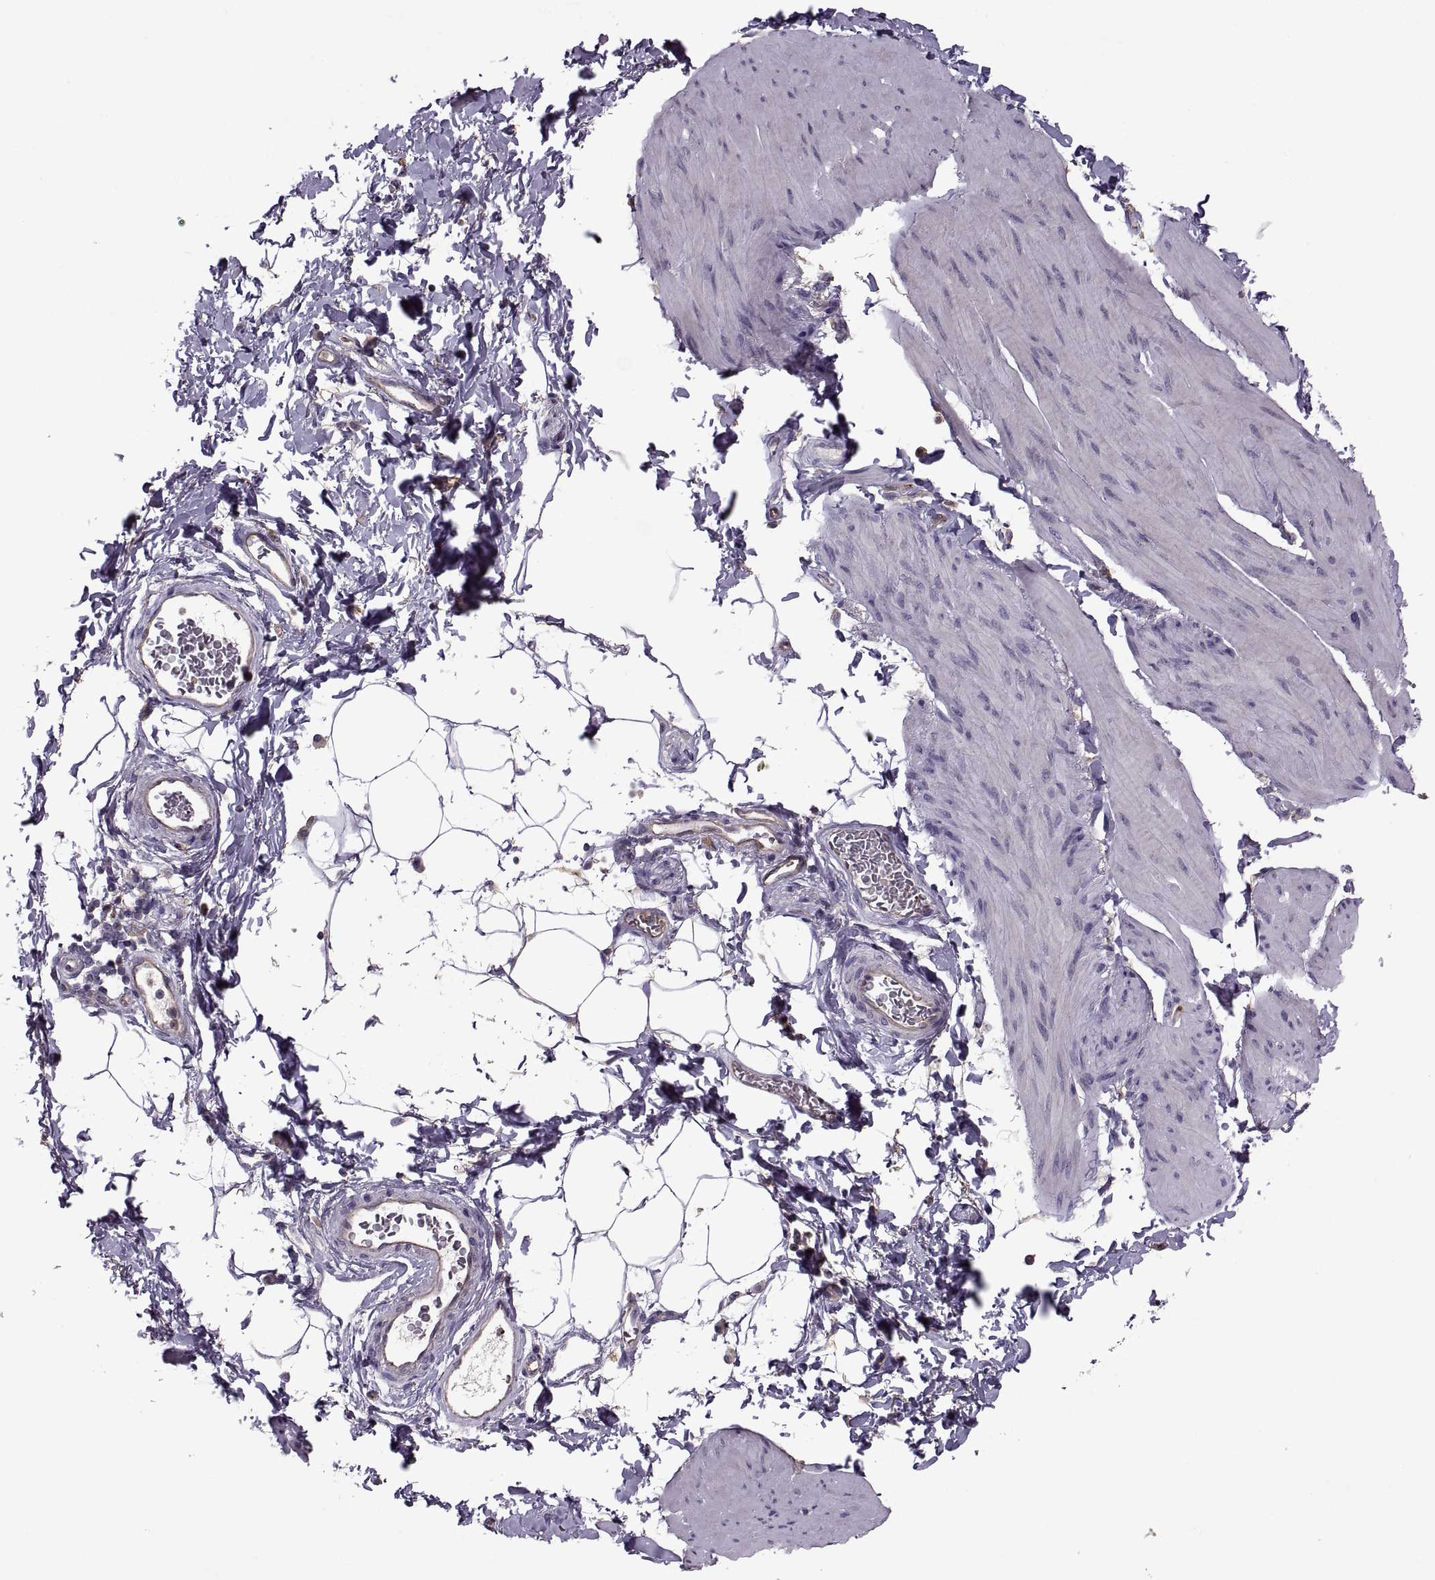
{"staining": {"intensity": "negative", "quantity": "none", "location": "none"}, "tissue": "smooth muscle", "cell_type": "Smooth muscle cells", "image_type": "normal", "snomed": [{"axis": "morphology", "description": "Normal tissue, NOS"}, {"axis": "topography", "description": "Adipose tissue"}, {"axis": "topography", "description": "Smooth muscle"}, {"axis": "topography", "description": "Peripheral nerve tissue"}], "caption": "Benign smooth muscle was stained to show a protein in brown. There is no significant positivity in smooth muscle cells.", "gene": "SLC2A14", "patient": {"sex": "male", "age": 83}}